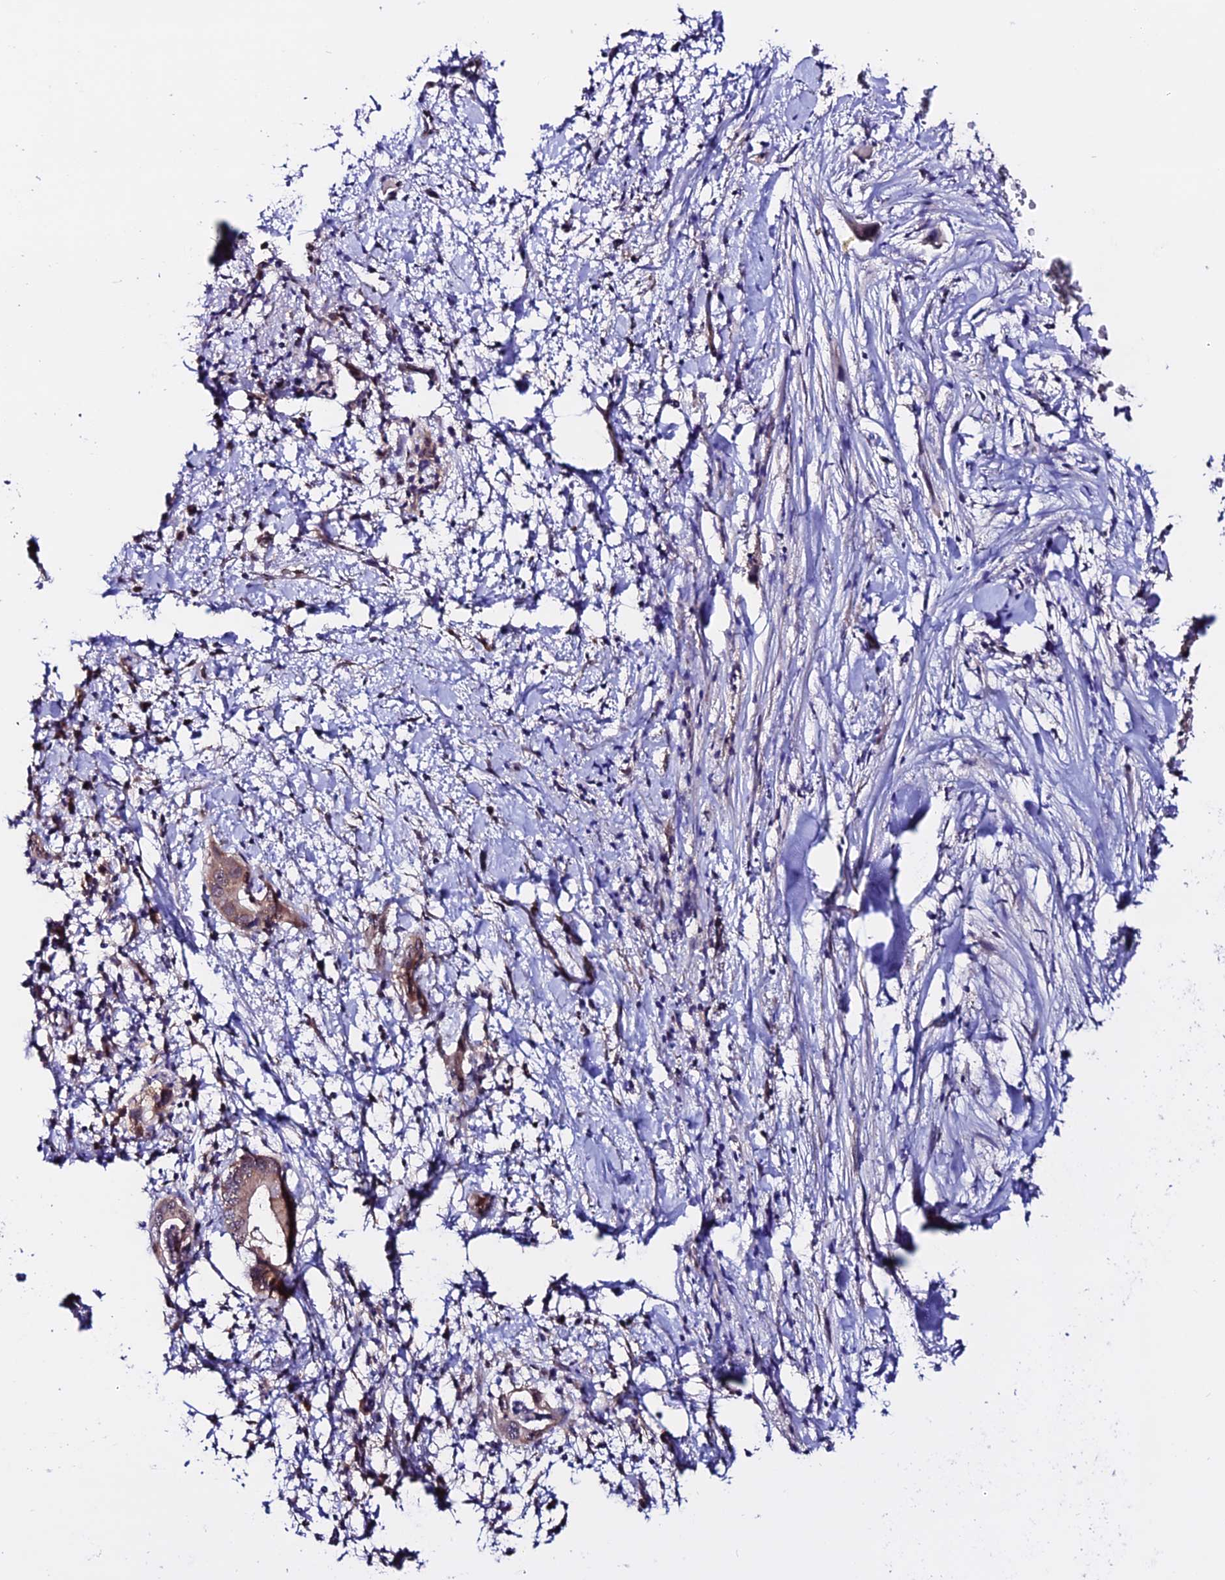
{"staining": {"intensity": "moderate", "quantity": ">75%", "location": "cytoplasmic/membranous"}, "tissue": "pancreatic cancer", "cell_type": "Tumor cells", "image_type": "cancer", "snomed": [{"axis": "morphology", "description": "Adenocarcinoma, NOS"}, {"axis": "topography", "description": "Pancreas"}], "caption": "An image of pancreatic cancer (adenocarcinoma) stained for a protein exhibits moderate cytoplasmic/membranous brown staining in tumor cells. Nuclei are stained in blue.", "gene": "FZD8", "patient": {"sex": "female", "age": 78}}